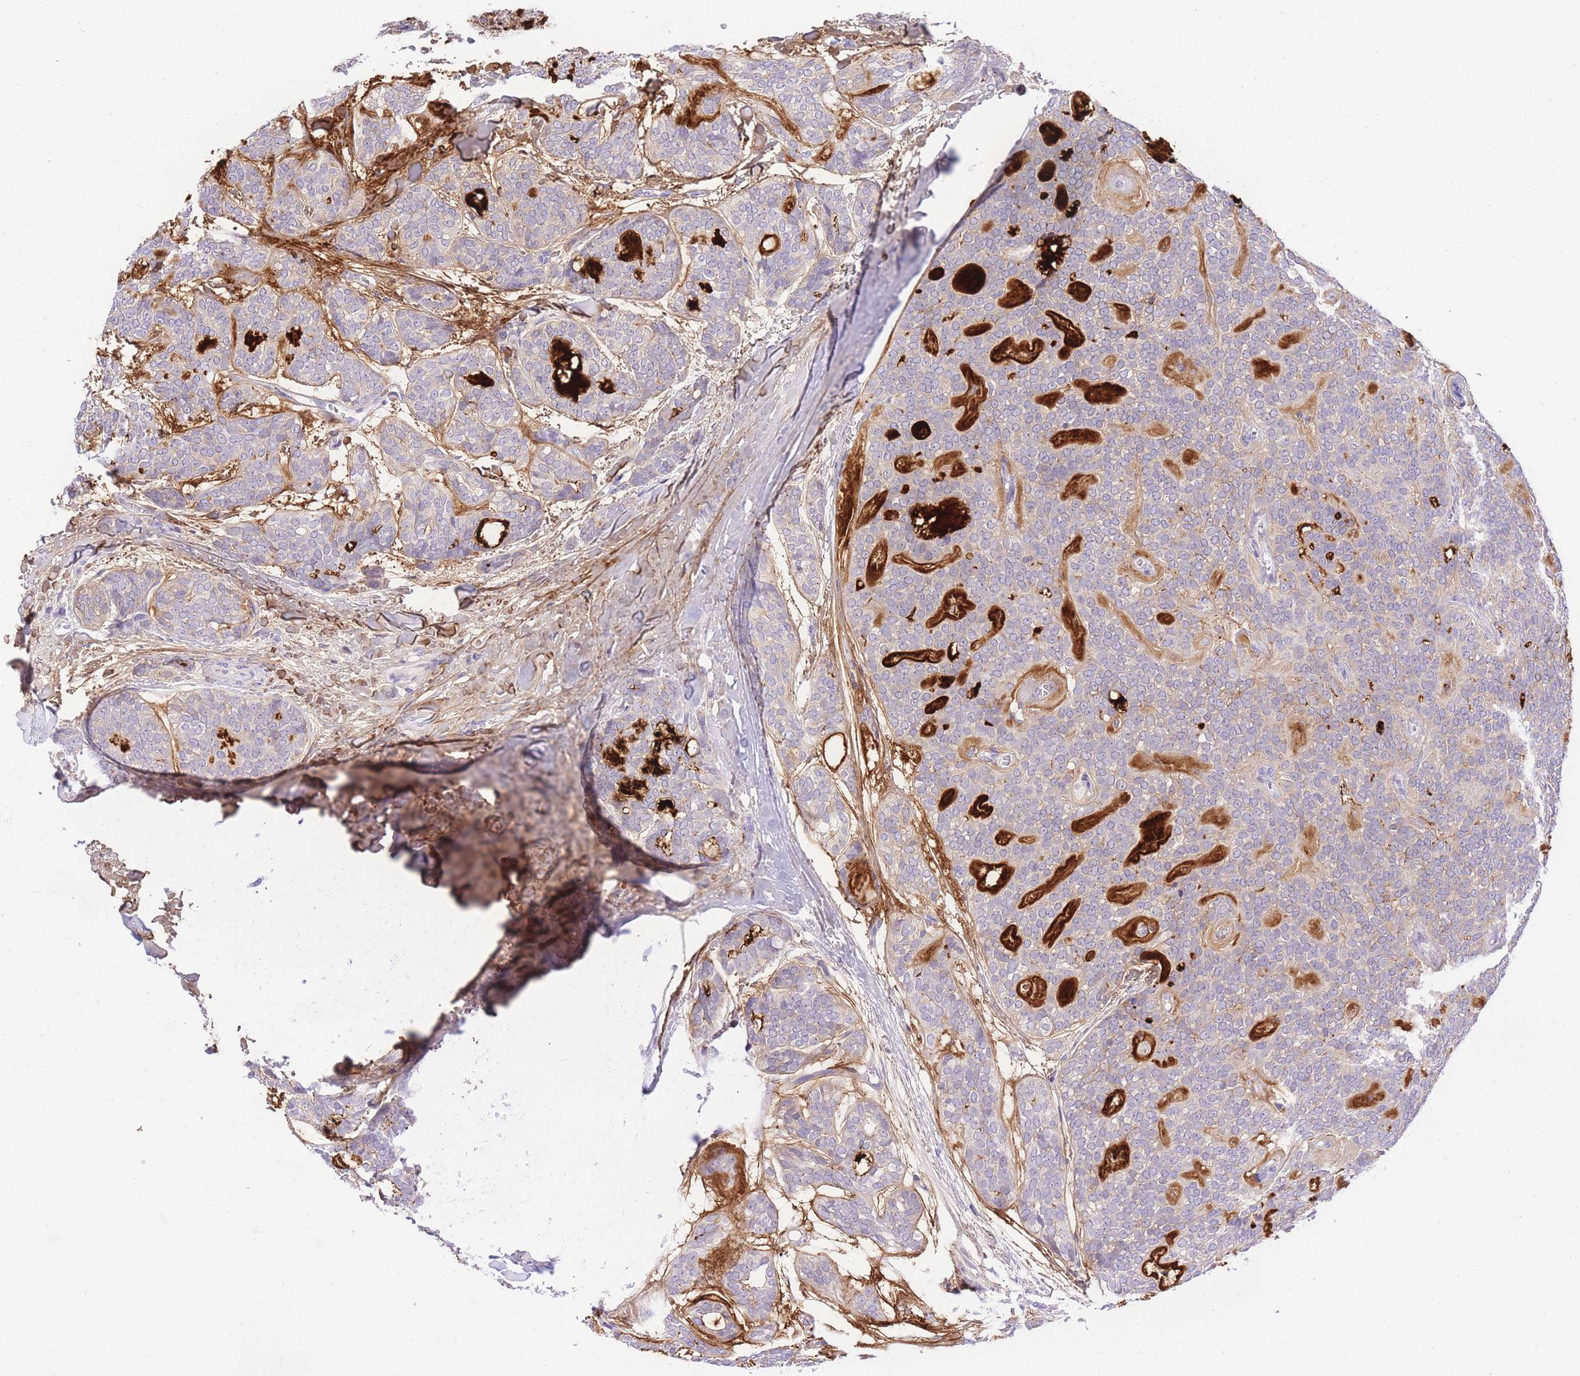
{"staining": {"intensity": "negative", "quantity": "none", "location": "none"}, "tissue": "head and neck cancer", "cell_type": "Tumor cells", "image_type": "cancer", "snomed": [{"axis": "morphology", "description": "Adenocarcinoma, NOS"}, {"axis": "topography", "description": "Head-Neck"}], "caption": "There is no significant expression in tumor cells of head and neck adenocarcinoma. (Brightfield microscopy of DAB (3,3'-diaminobenzidine) IHC at high magnification).", "gene": "LIPH", "patient": {"sex": "male", "age": 66}}